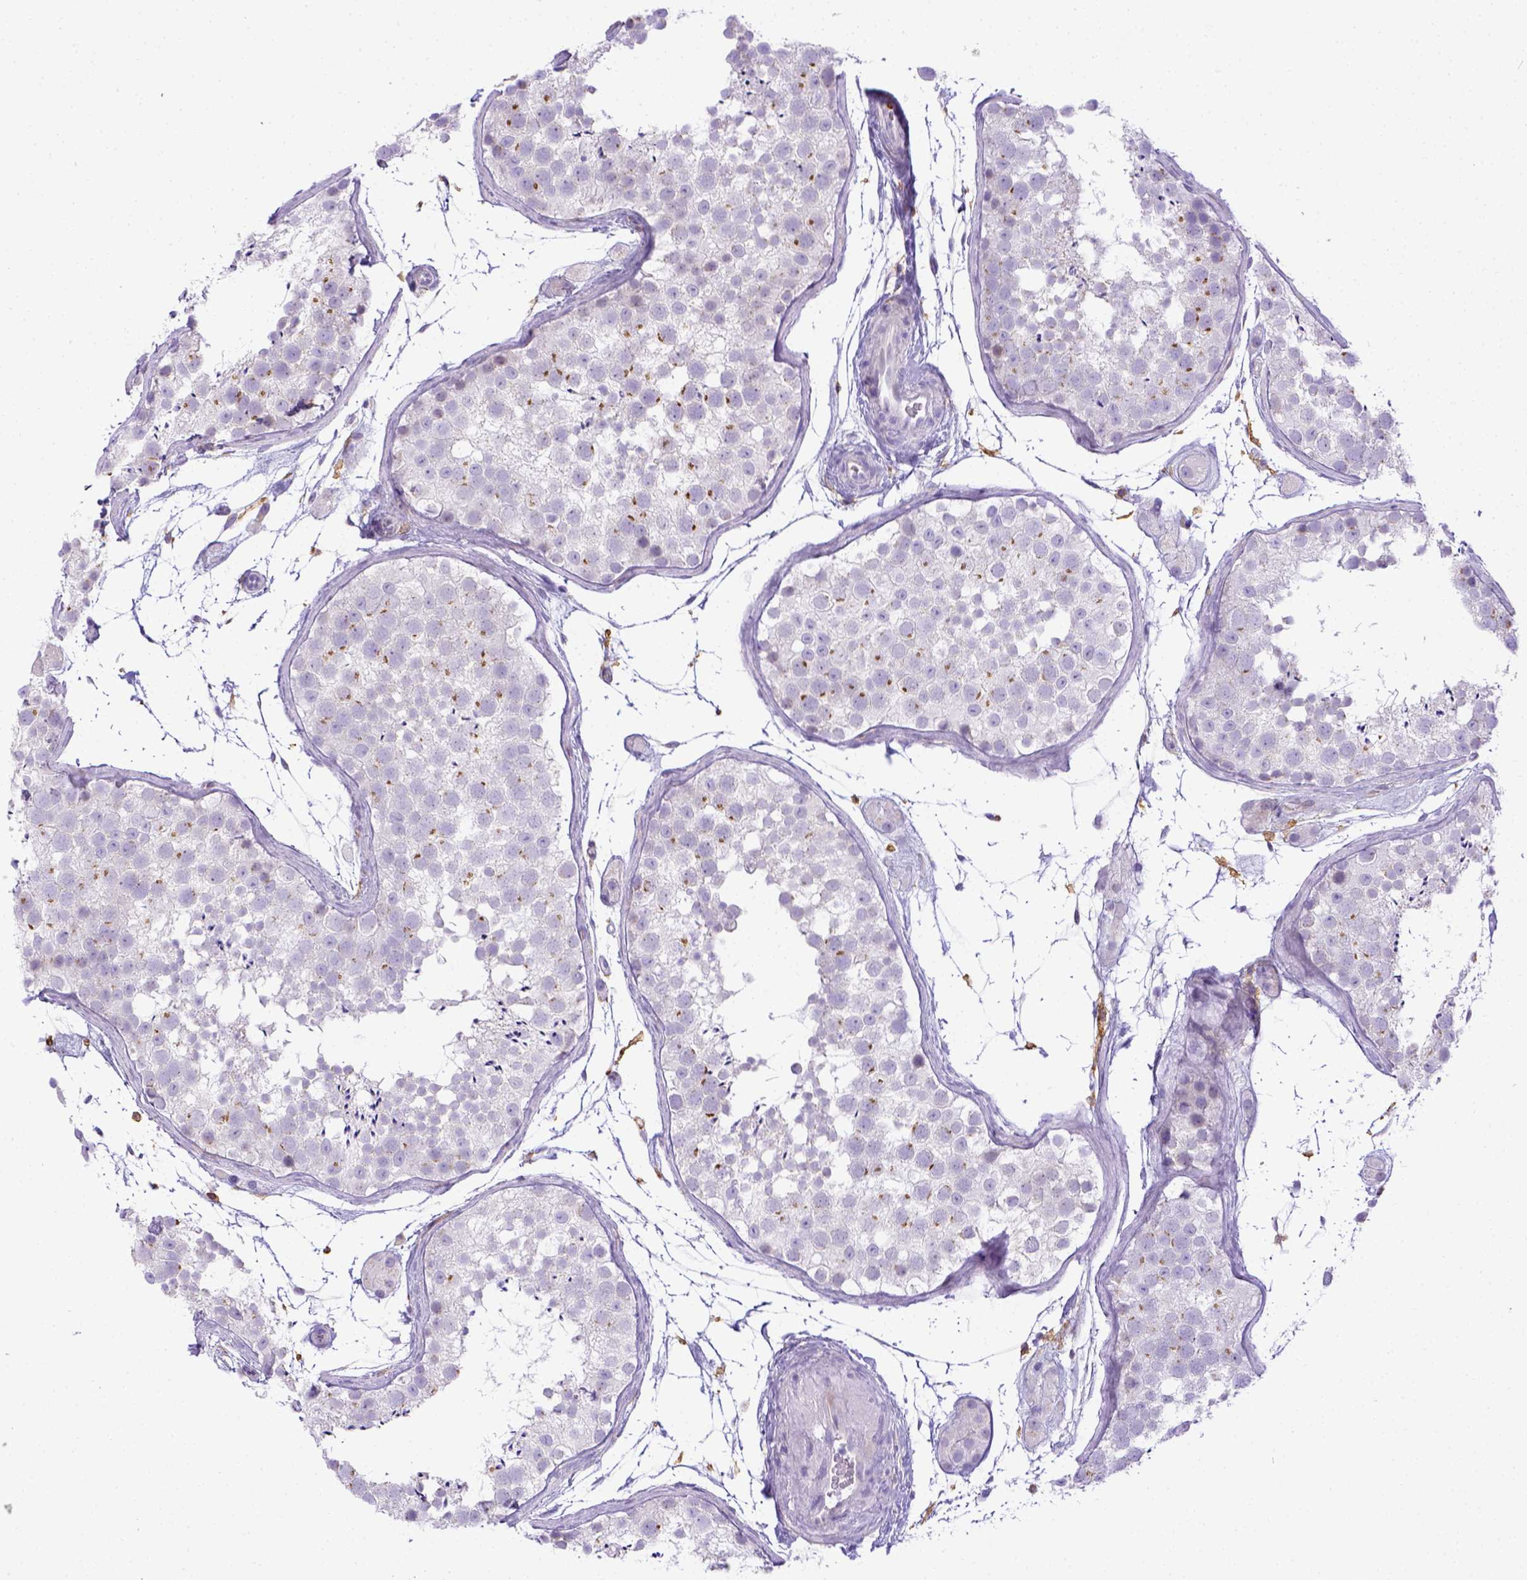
{"staining": {"intensity": "negative", "quantity": "none", "location": "none"}, "tissue": "testis", "cell_type": "Cells in seminiferous ducts", "image_type": "normal", "snomed": [{"axis": "morphology", "description": "Normal tissue, NOS"}, {"axis": "topography", "description": "Testis"}], "caption": "The immunohistochemistry (IHC) photomicrograph has no significant expression in cells in seminiferous ducts of testis.", "gene": "ITGAM", "patient": {"sex": "male", "age": 41}}